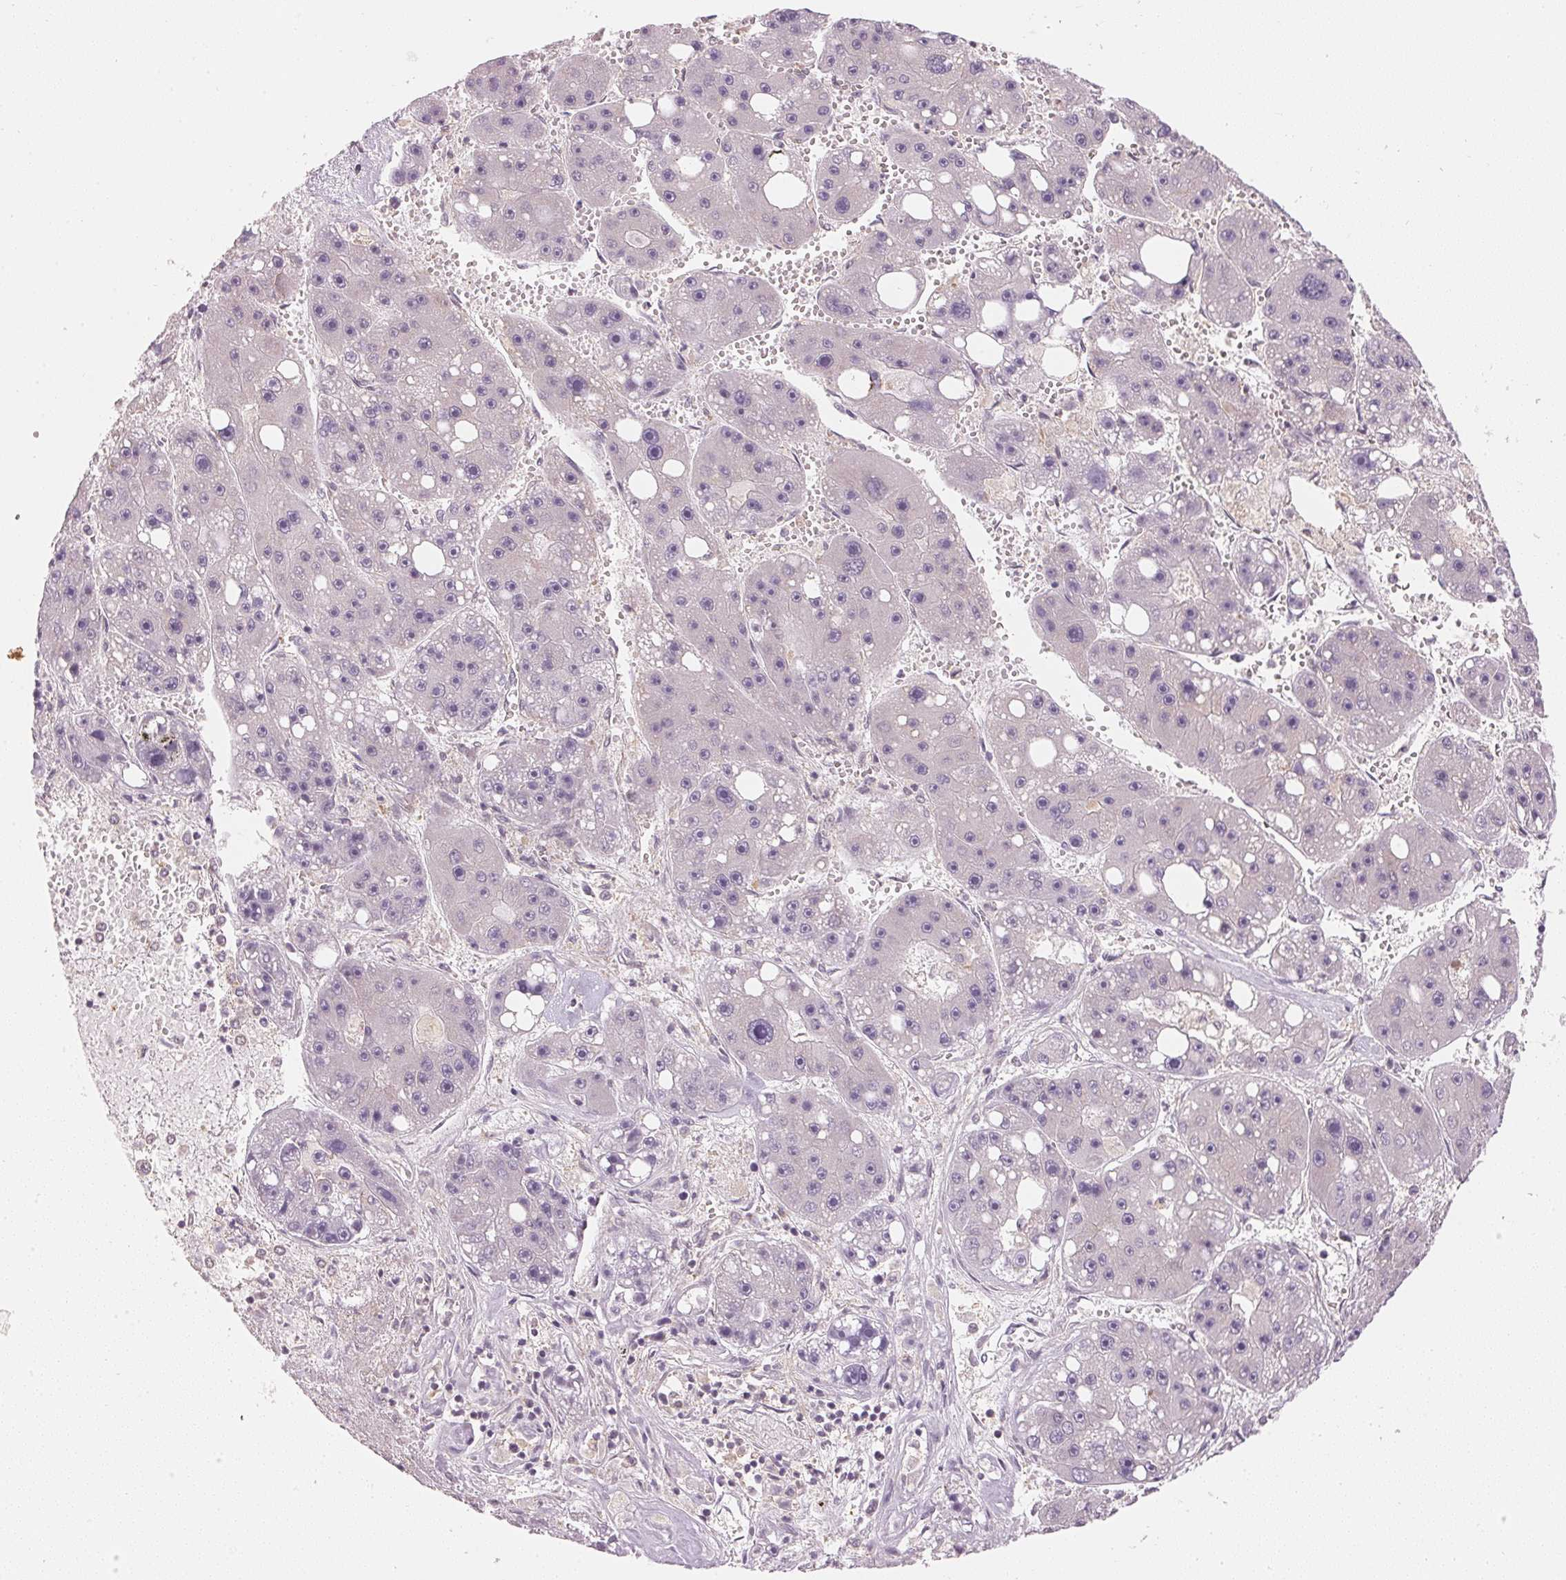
{"staining": {"intensity": "negative", "quantity": "none", "location": "none"}, "tissue": "liver cancer", "cell_type": "Tumor cells", "image_type": "cancer", "snomed": [{"axis": "morphology", "description": "Carcinoma, Hepatocellular, NOS"}, {"axis": "topography", "description": "Liver"}], "caption": "The photomicrograph displays no staining of tumor cells in liver cancer (hepatocellular carcinoma).", "gene": "KPRP", "patient": {"sex": "female", "age": 61}}